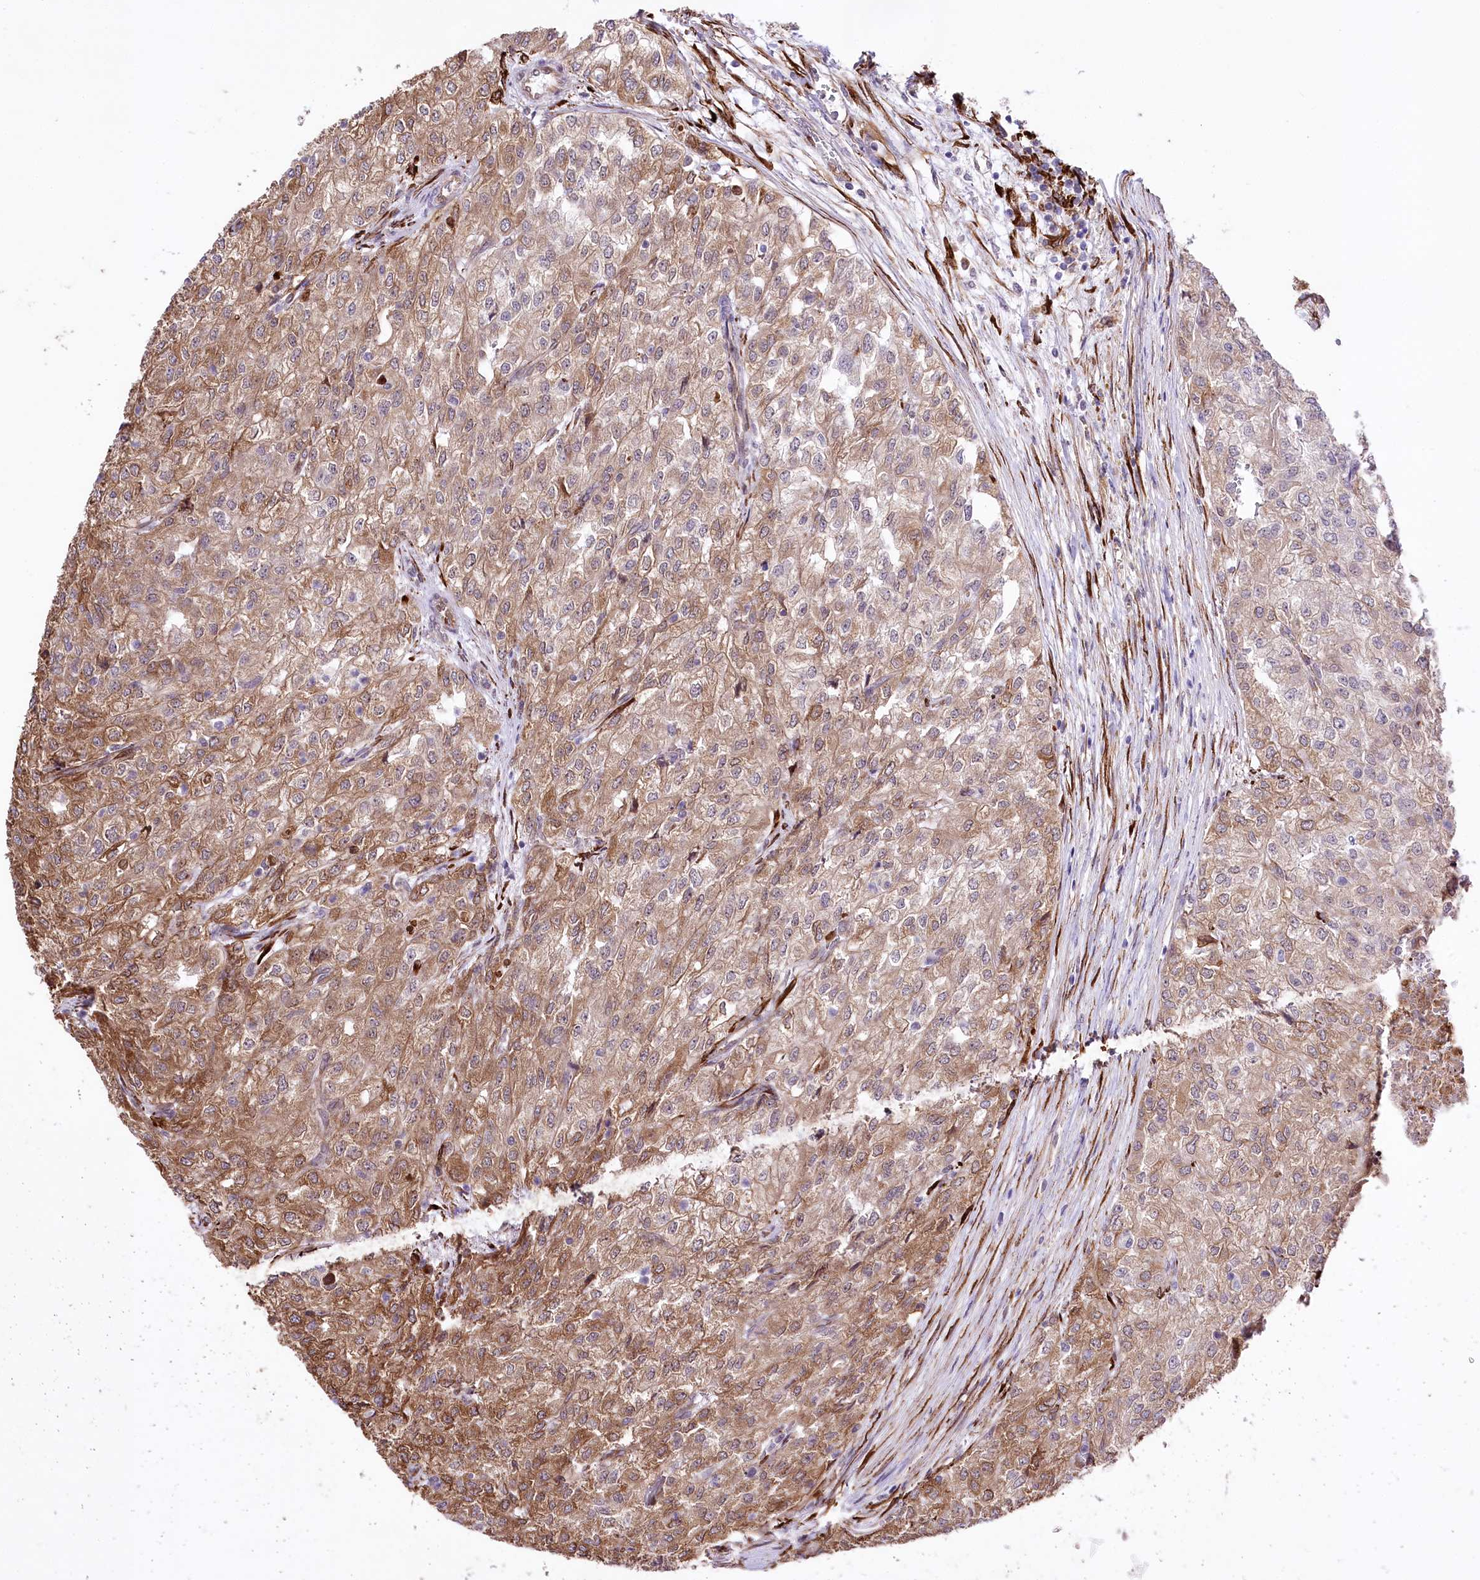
{"staining": {"intensity": "moderate", "quantity": ">75%", "location": "cytoplasmic/membranous"}, "tissue": "renal cancer", "cell_type": "Tumor cells", "image_type": "cancer", "snomed": [{"axis": "morphology", "description": "Adenocarcinoma, NOS"}, {"axis": "topography", "description": "Kidney"}], "caption": "Immunohistochemistry (DAB) staining of human adenocarcinoma (renal) demonstrates moderate cytoplasmic/membranous protein staining in about >75% of tumor cells.", "gene": "WWC1", "patient": {"sex": "female", "age": 54}}